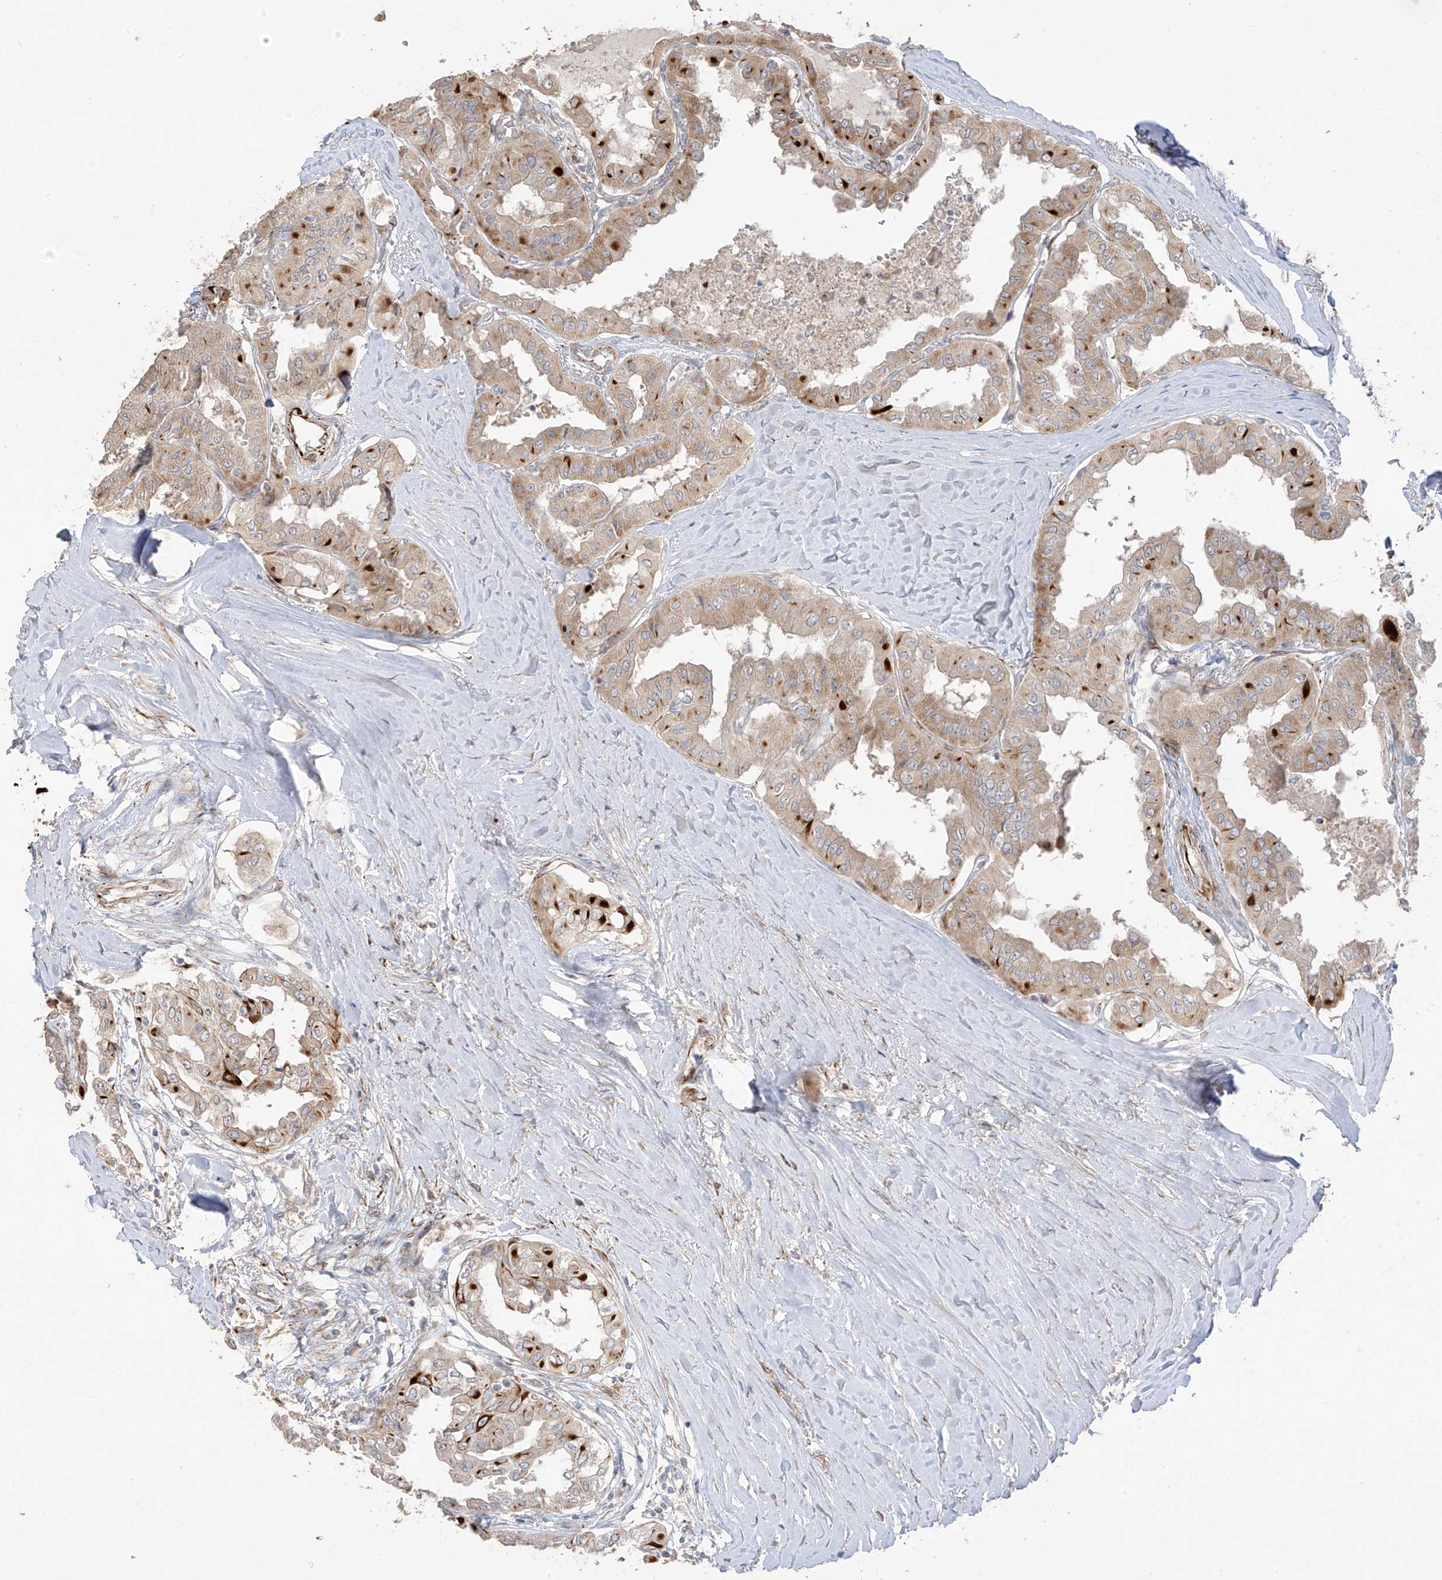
{"staining": {"intensity": "strong", "quantity": "<25%", "location": "cytoplasmic/membranous"}, "tissue": "thyroid cancer", "cell_type": "Tumor cells", "image_type": "cancer", "snomed": [{"axis": "morphology", "description": "Papillary adenocarcinoma, NOS"}, {"axis": "topography", "description": "Thyroid gland"}], "caption": "Papillary adenocarcinoma (thyroid) stained with a protein marker exhibits strong staining in tumor cells.", "gene": "DCDC2", "patient": {"sex": "female", "age": 59}}